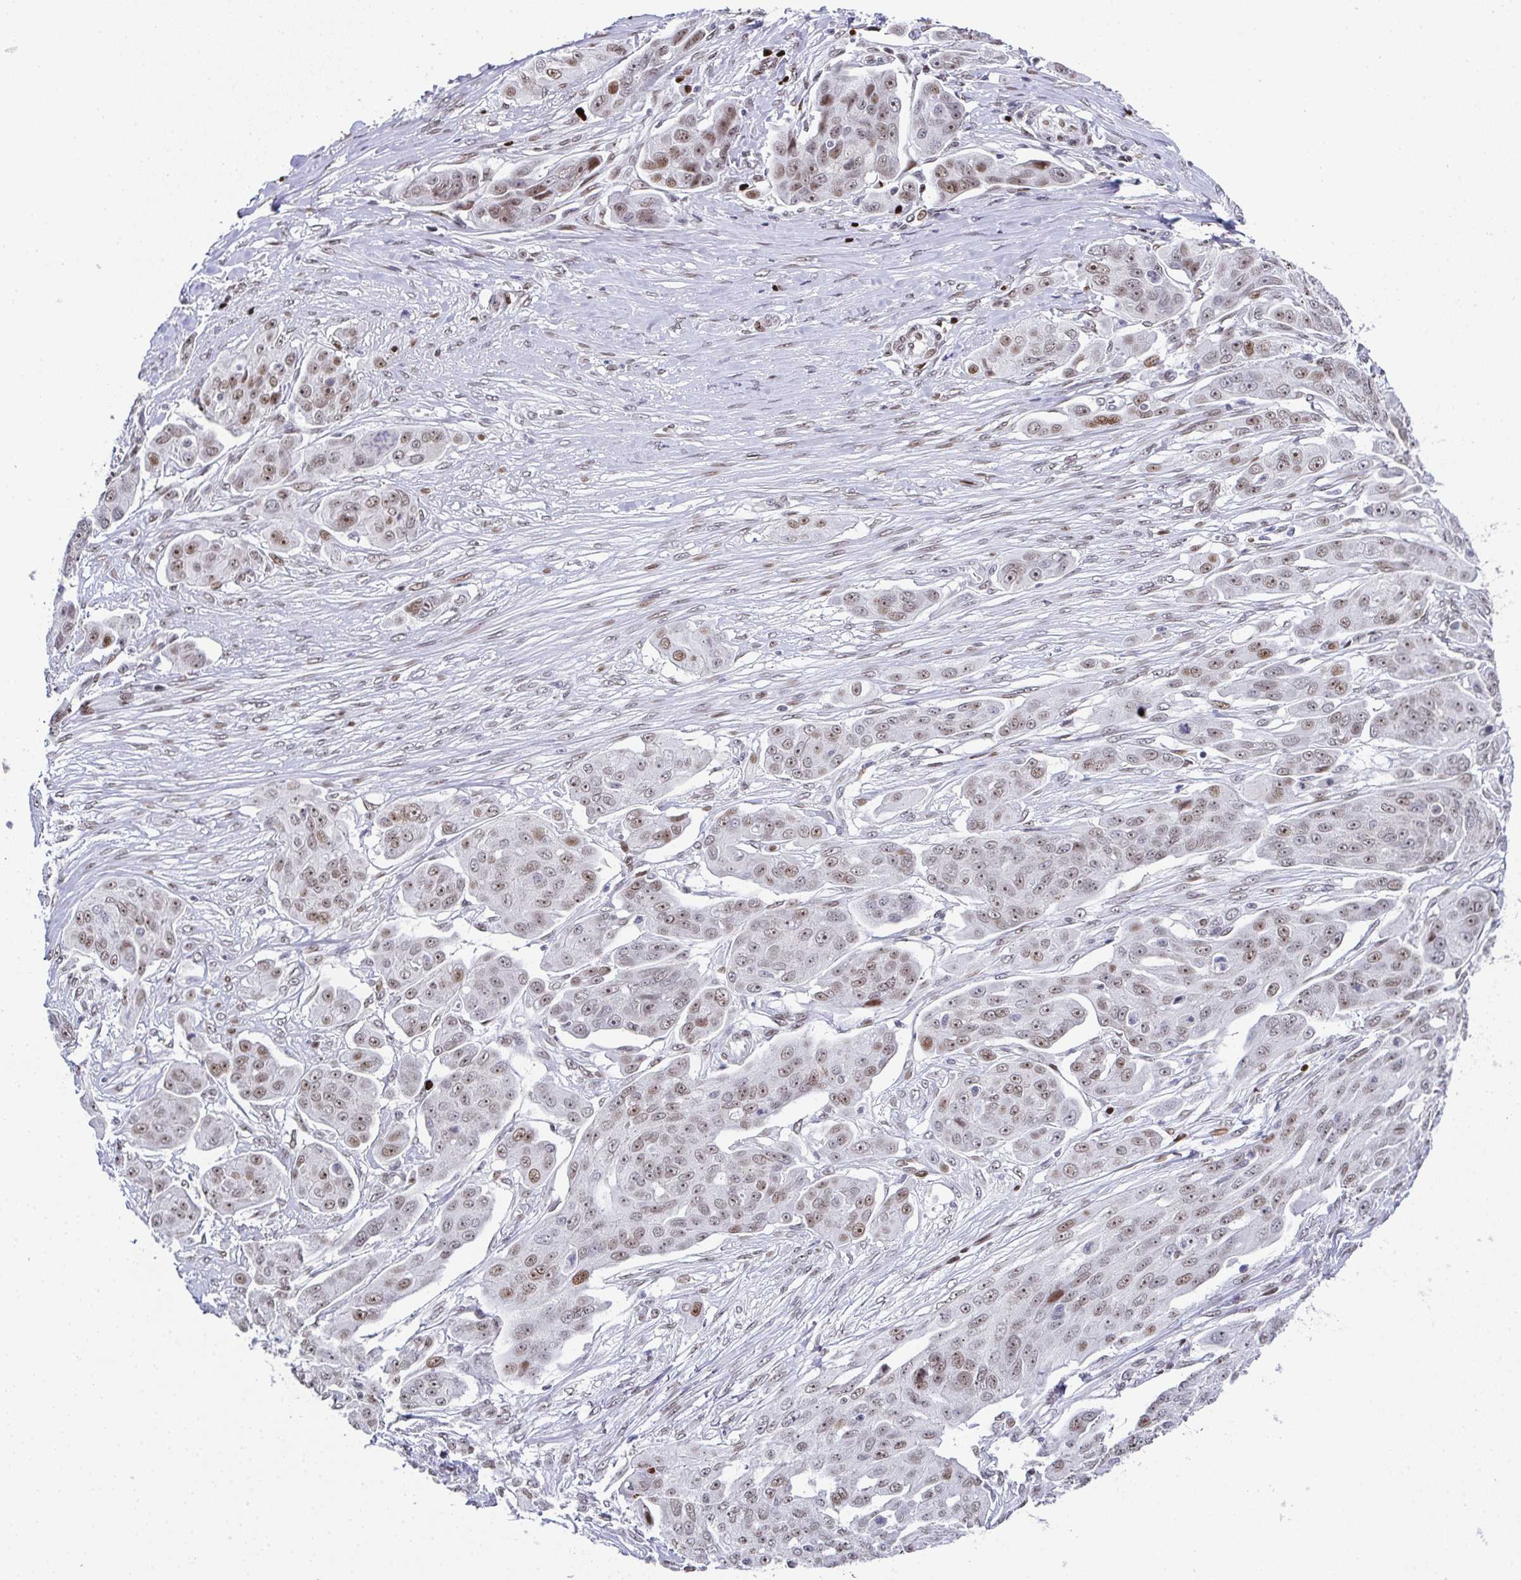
{"staining": {"intensity": "moderate", "quantity": "25%-75%", "location": "nuclear"}, "tissue": "ovarian cancer", "cell_type": "Tumor cells", "image_type": "cancer", "snomed": [{"axis": "morphology", "description": "Carcinoma, endometroid"}, {"axis": "topography", "description": "Ovary"}], "caption": "Immunohistochemical staining of ovarian endometroid carcinoma reveals moderate nuclear protein positivity in approximately 25%-75% of tumor cells.", "gene": "RB1", "patient": {"sex": "female", "age": 70}}